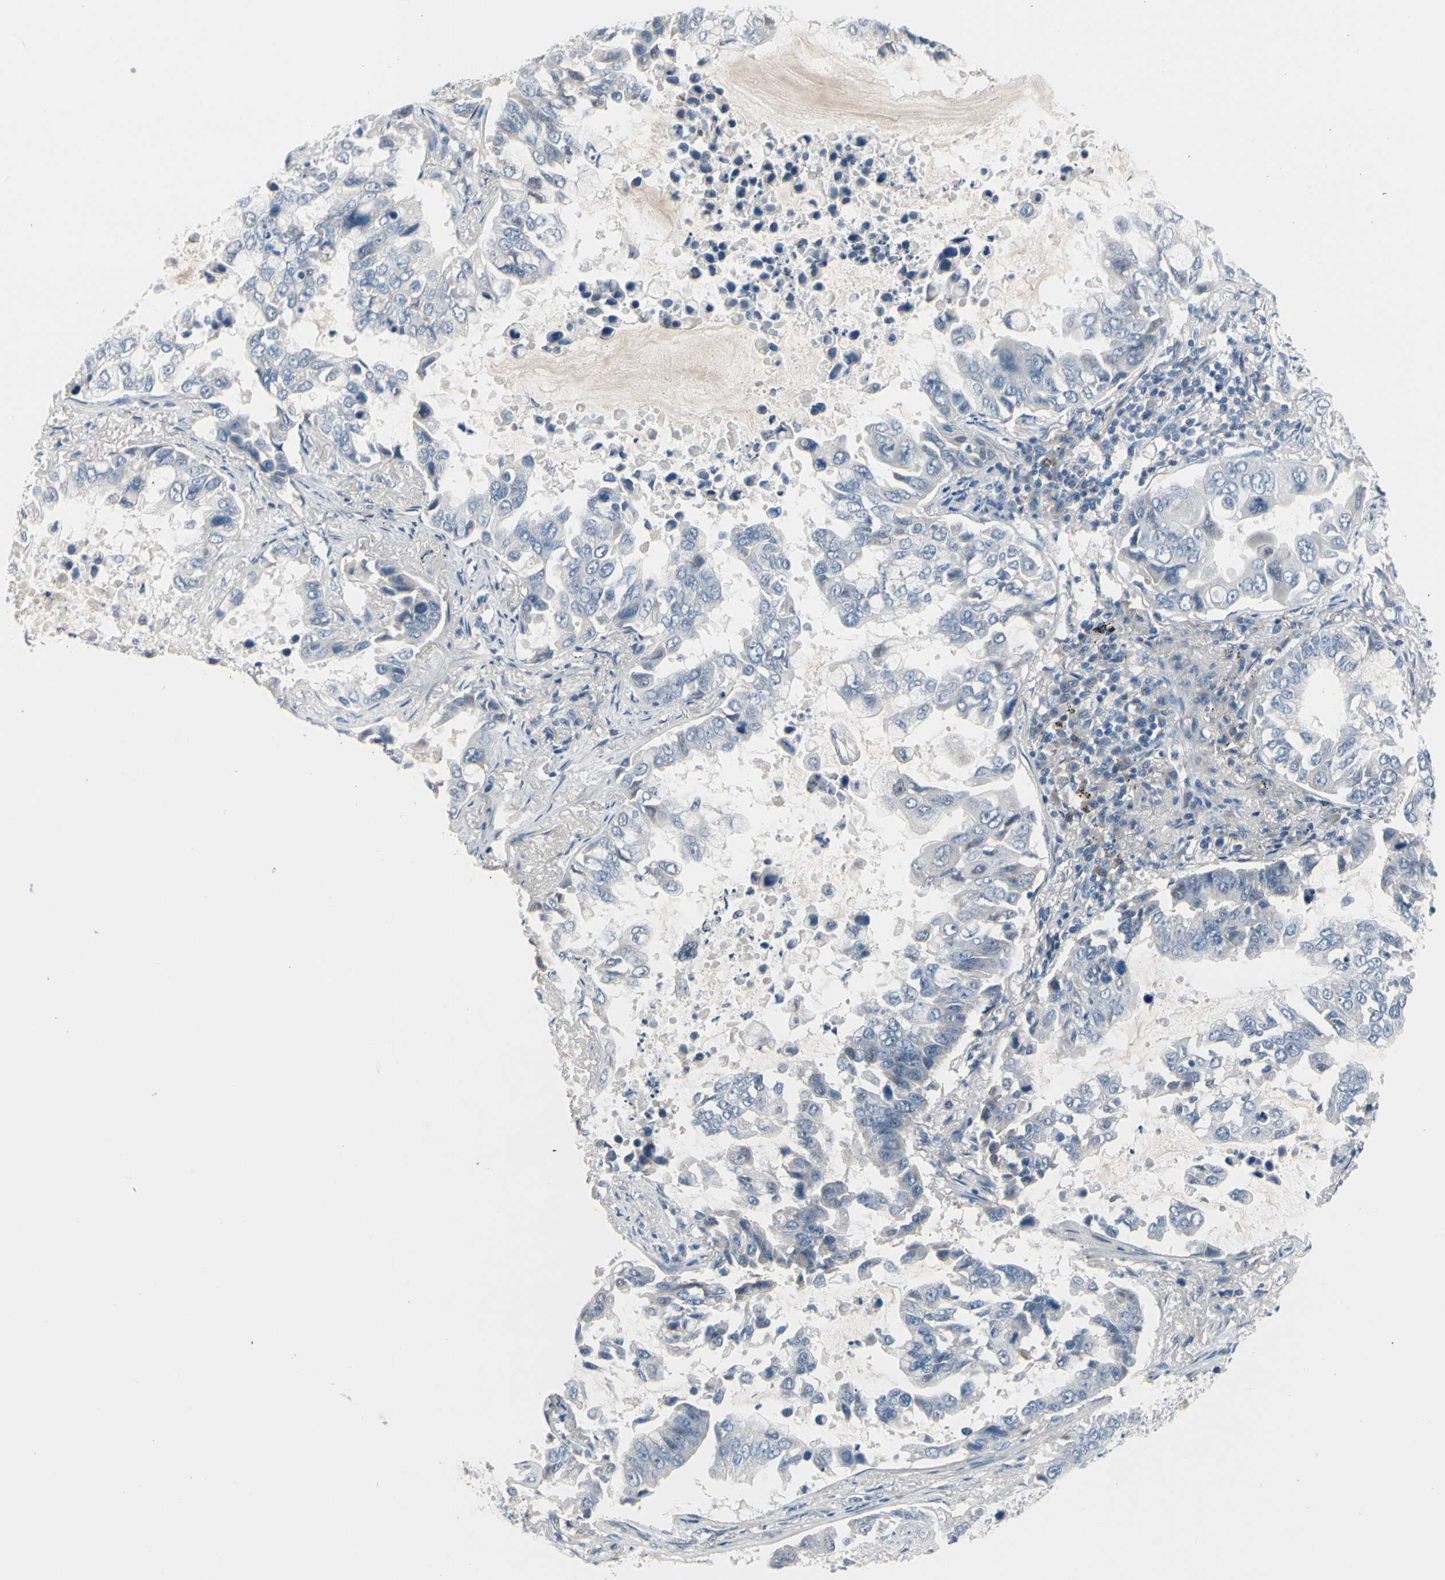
{"staining": {"intensity": "negative", "quantity": "none", "location": "none"}, "tissue": "lung cancer", "cell_type": "Tumor cells", "image_type": "cancer", "snomed": [{"axis": "morphology", "description": "Adenocarcinoma, NOS"}, {"axis": "topography", "description": "Lung"}], "caption": "Protein analysis of lung adenocarcinoma exhibits no significant positivity in tumor cells.", "gene": "PGR", "patient": {"sex": "male", "age": 64}}